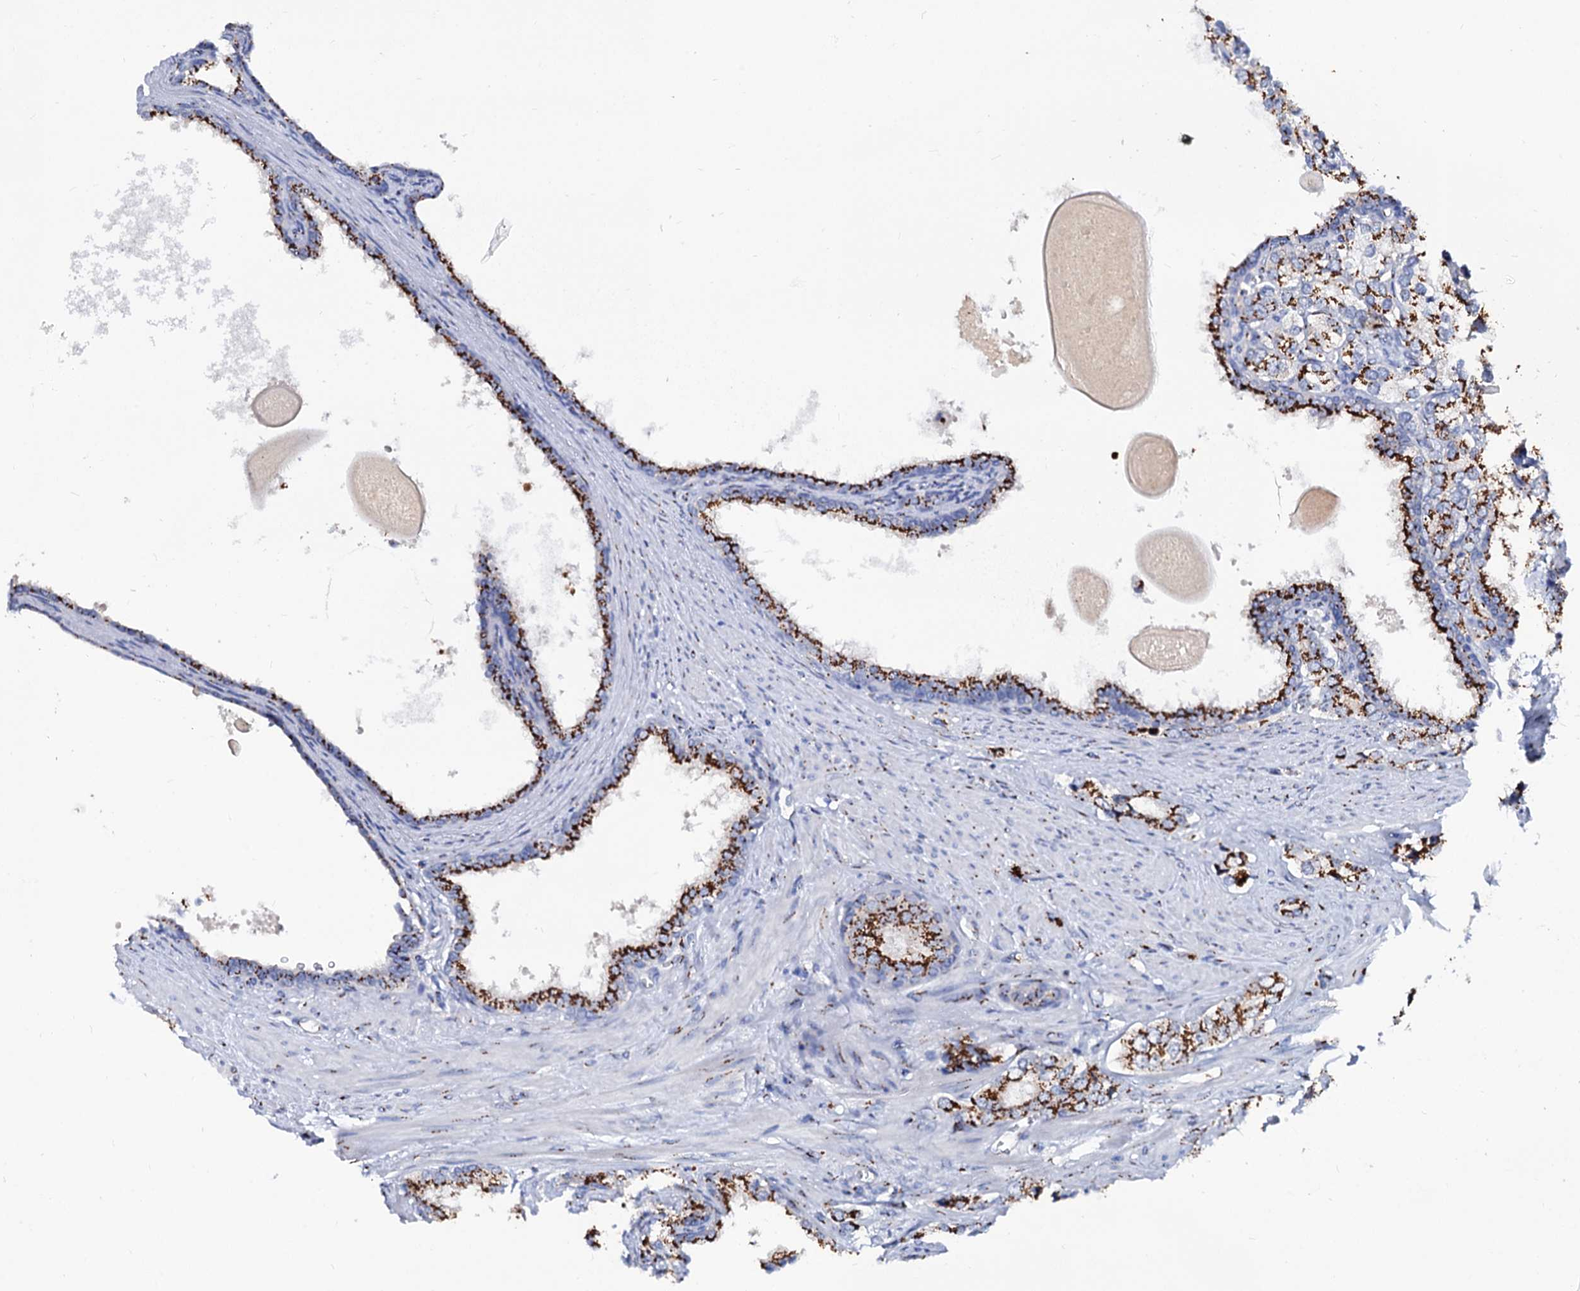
{"staining": {"intensity": "strong", "quantity": ">75%", "location": "cytoplasmic/membranous"}, "tissue": "prostate cancer", "cell_type": "Tumor cells", "image_type": "cancer", "snomed": [{"axis": "morphology", "description": "Adenocarcinoma, High grade"}, {"axis": "topography", "description": "Prostate"}], "caption": "DAB immunohistochemical staining of high-grade adenocarcinoma (prostate) shows strong cytoplasmic/membranous protein staining in about >75% of tumor cells.", "gene": "TM9SF3", "patient": {"sex": "male", "age": 66}}